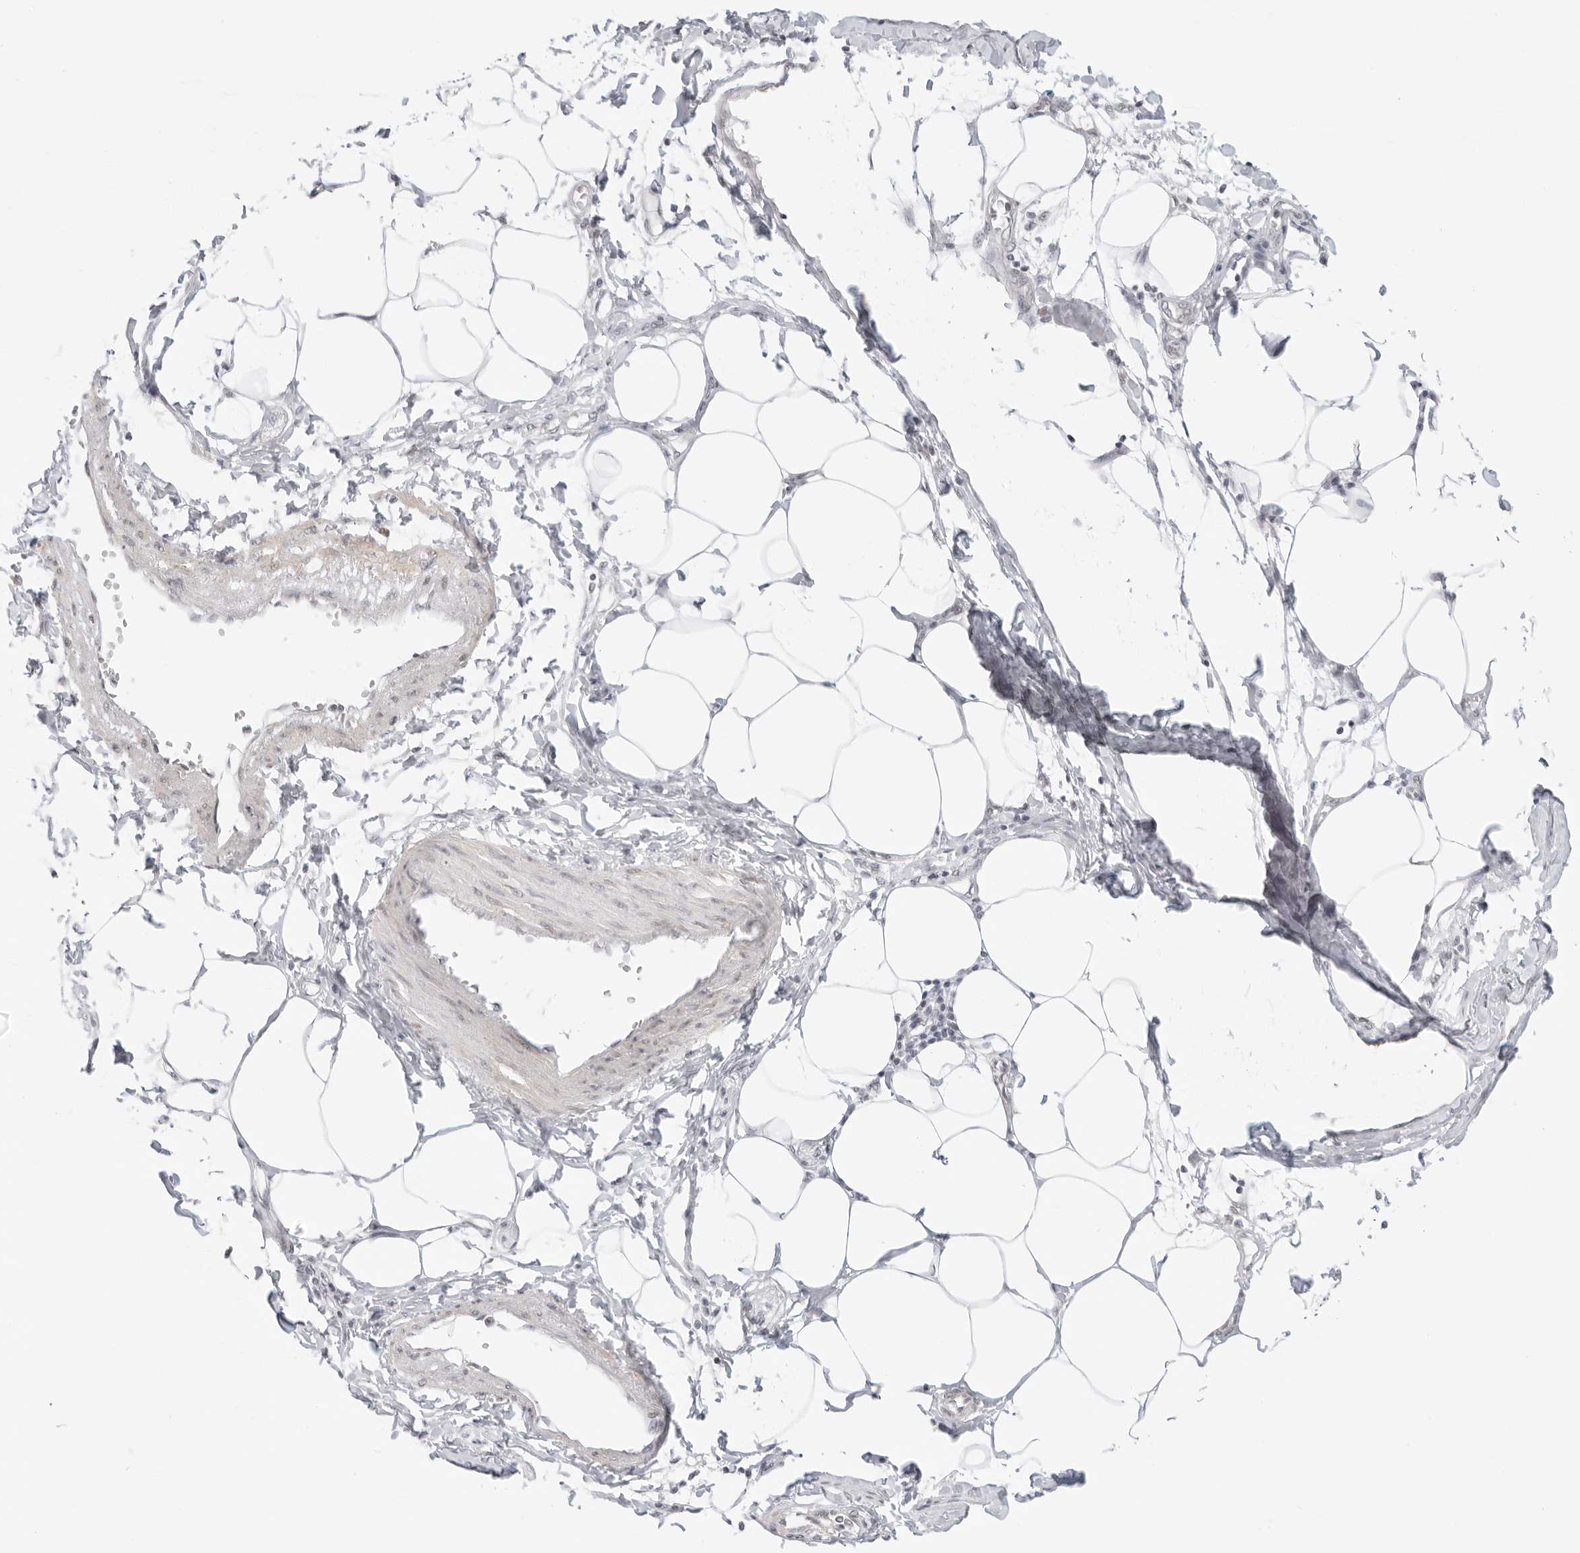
{"staining": {"intensity": "weak", "quantity": "<25%", "location": "nuclear"}, "tissue": "smooth muscle", "cell_type": "Smooth muscle cells", "image_type": "normal", "snomed": [{"axis": "morphology", "description": "Normal tissue, NOS"}, {"axis": "morphology", "description": "Adenocarcinoma, NOS"}, {"axis": "topography", "description": "Smooth muscle"}, {"axis": "topography", "description": "Colon"}], "caption": "This is an immunohistochemistry (IHC) histopathology image of normal human smooth muscle. There is no expression in smooth muscle cells.", "gene": "TCIM", "patient": {"sex": "male", "age": 14}}